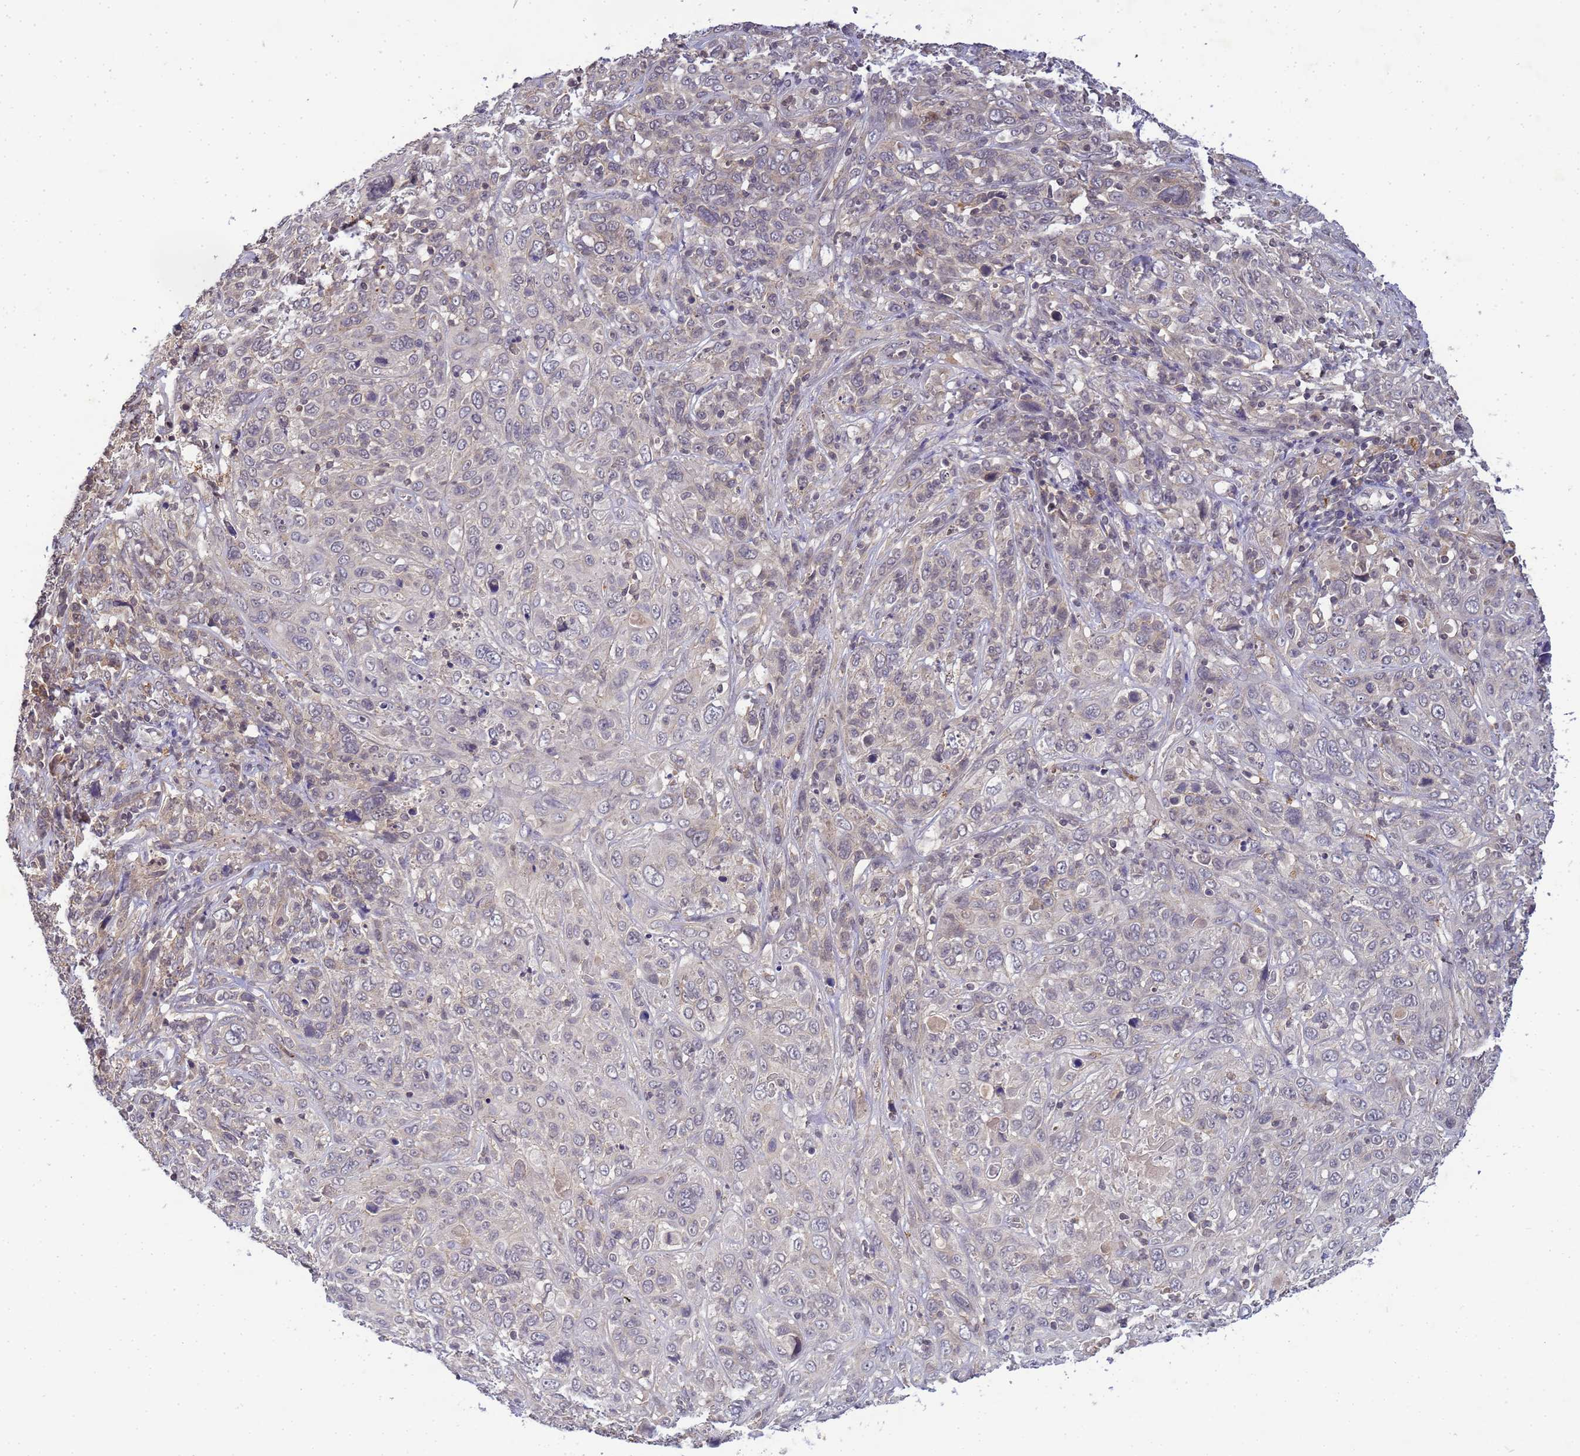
{"staining": {"intensity": "negative", "quantity": "none", "location": "none"}, "tissue": "cervical cancer", "cell_type": "Tumor cells", "image_type": "cancer", "snomed": [{"axis": "morphology", "description": "Squamous cell carcinoma, NOS"}, {"axis": "topography", "description": "Cervix"}], "caption": "Protein analysis of cervical squamous cell carcinoma exhibits no significant expression in tumor cells.", "gene": "MYL7", "patient": {"sex": "female", "age": 46}}